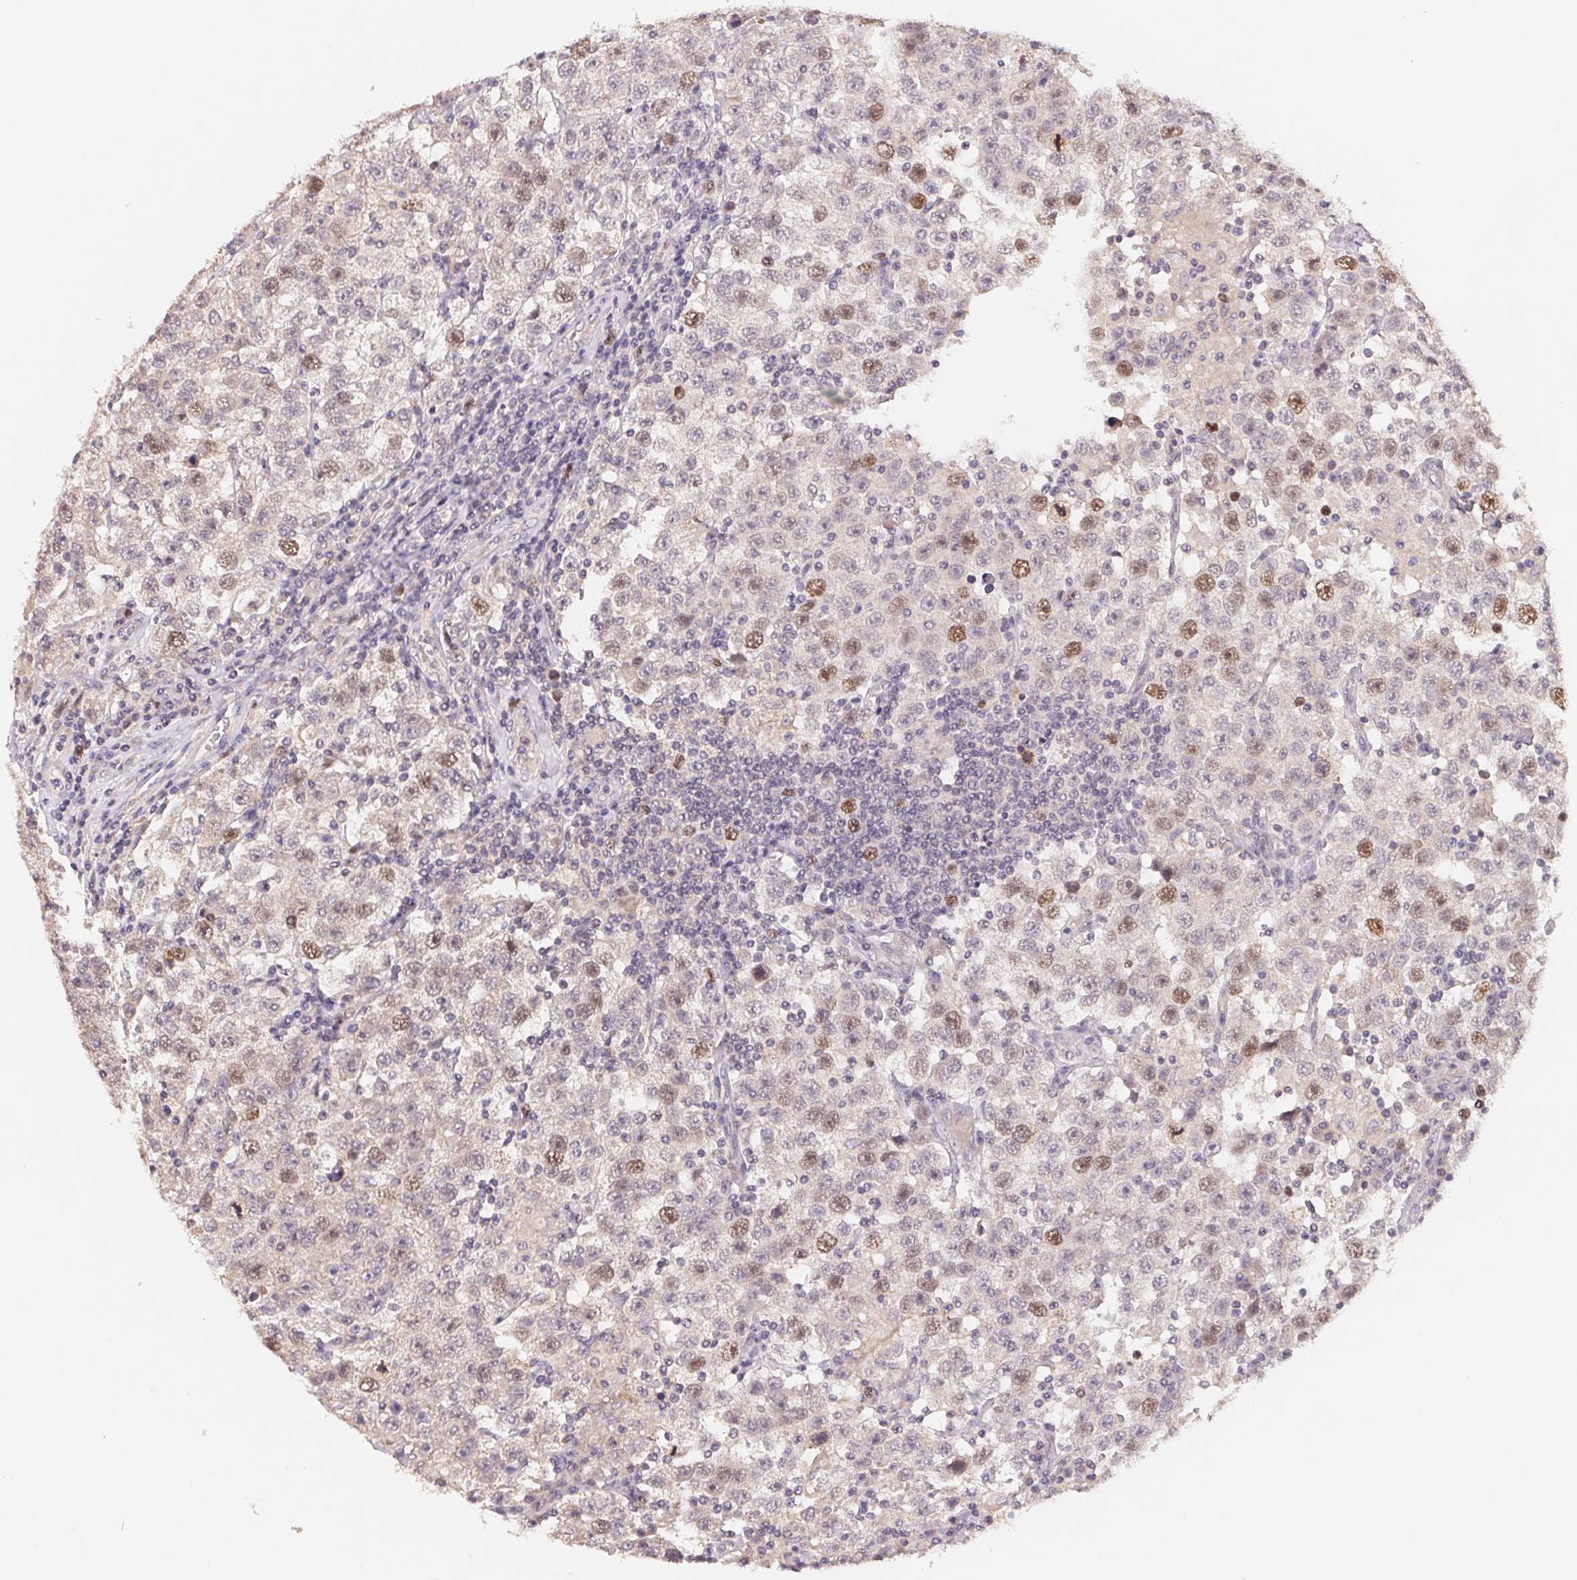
{"staining": {"intensity": "moderate", "quantity": "<25%", "location": "nuclear"}, "tissue": "testis cancer", "cell_type": "Tumor cells", "image_type": "cancer", "snomed": [{"axis": "morphology", "description": "Seminoma, NOS"}, {"axis": "topography", "description": "Testis"}], "caption": "Brown immunohistochemical staining in testis cancer (seminoma) exhibits moderate nuclear expression in approximately <25% of tumor cells.", "gene": "KIFC1", "patient": {"sex": "male", "age": 41}}